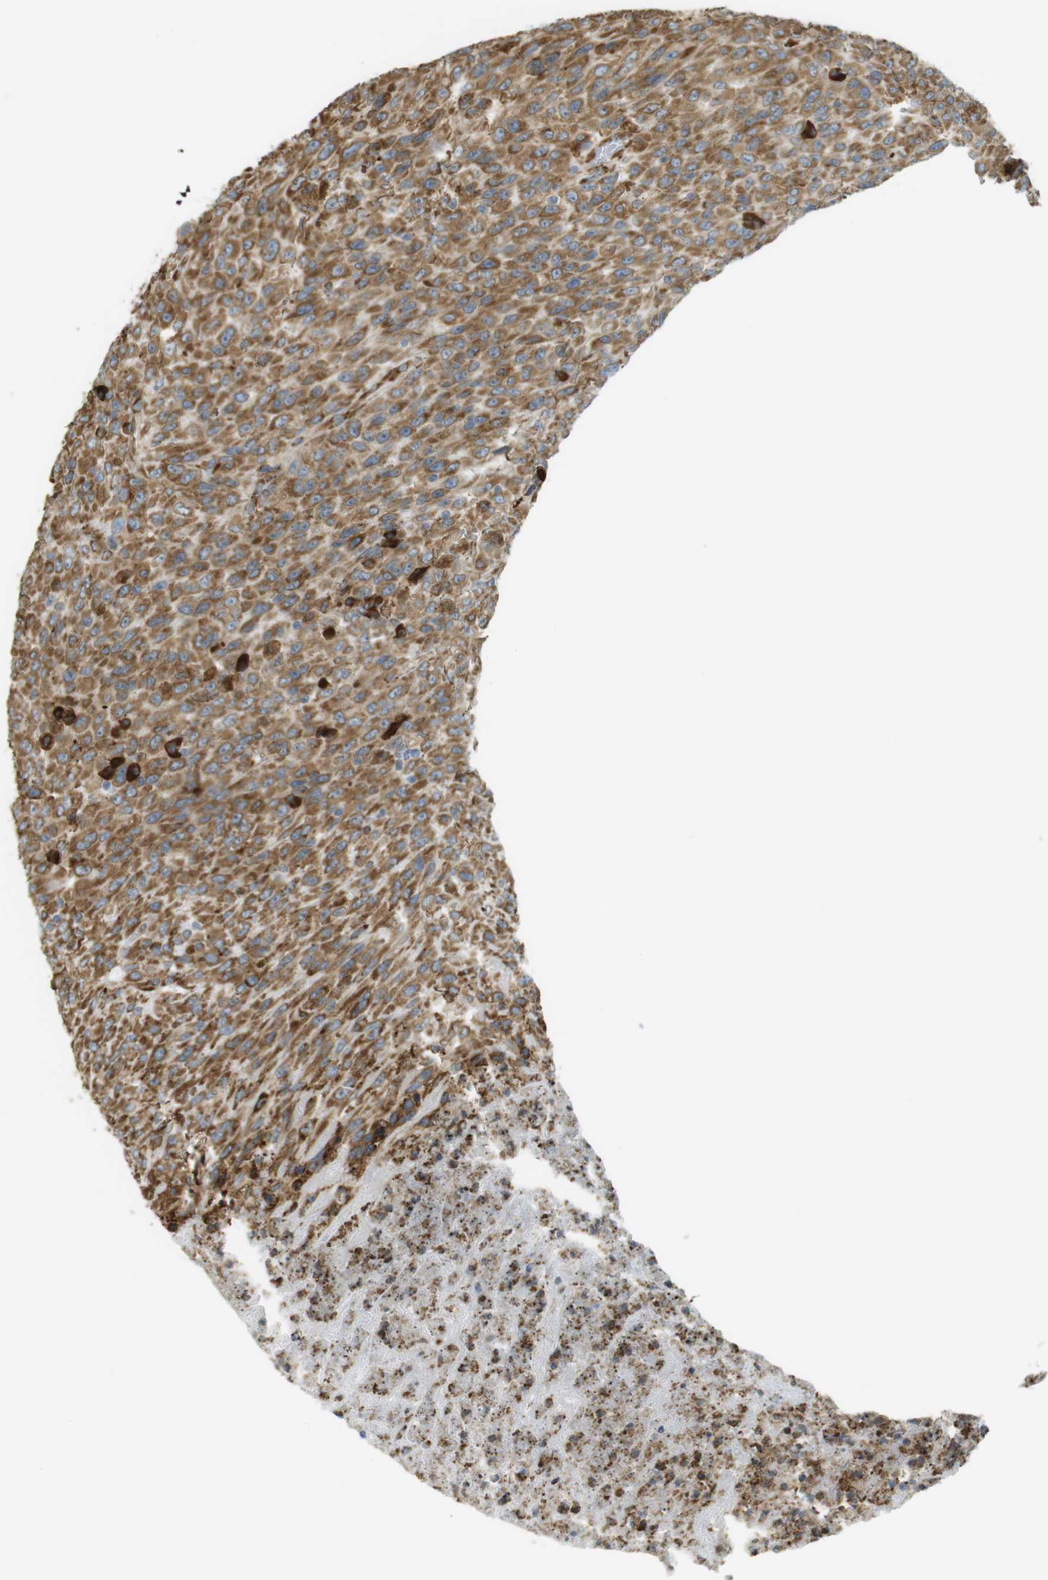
{"staining": {"intensity": "moderate", "quantity": "25%-75%", "location": "cytoplasmic/membranous"}, "tissue": "urothelial cancer", "cell_type": "Tumor cells", "image_type": "cancer", "snomed": [{"axis": "morphology", "description": "Urothelial carcinoma, High grade"}, {"axis": "topography", "description": "Urinary bladder"}], "caption": "DAB (3,3'-diaminobenzidine) immunohistochemical staining of human urothelial cancer shows moderate cytoplasmic/membranous protein positivity in approximately 25%-75% of tumor cells.", "gene": "MBOAT2", "patient": {"sex": "male", "age": 66}}